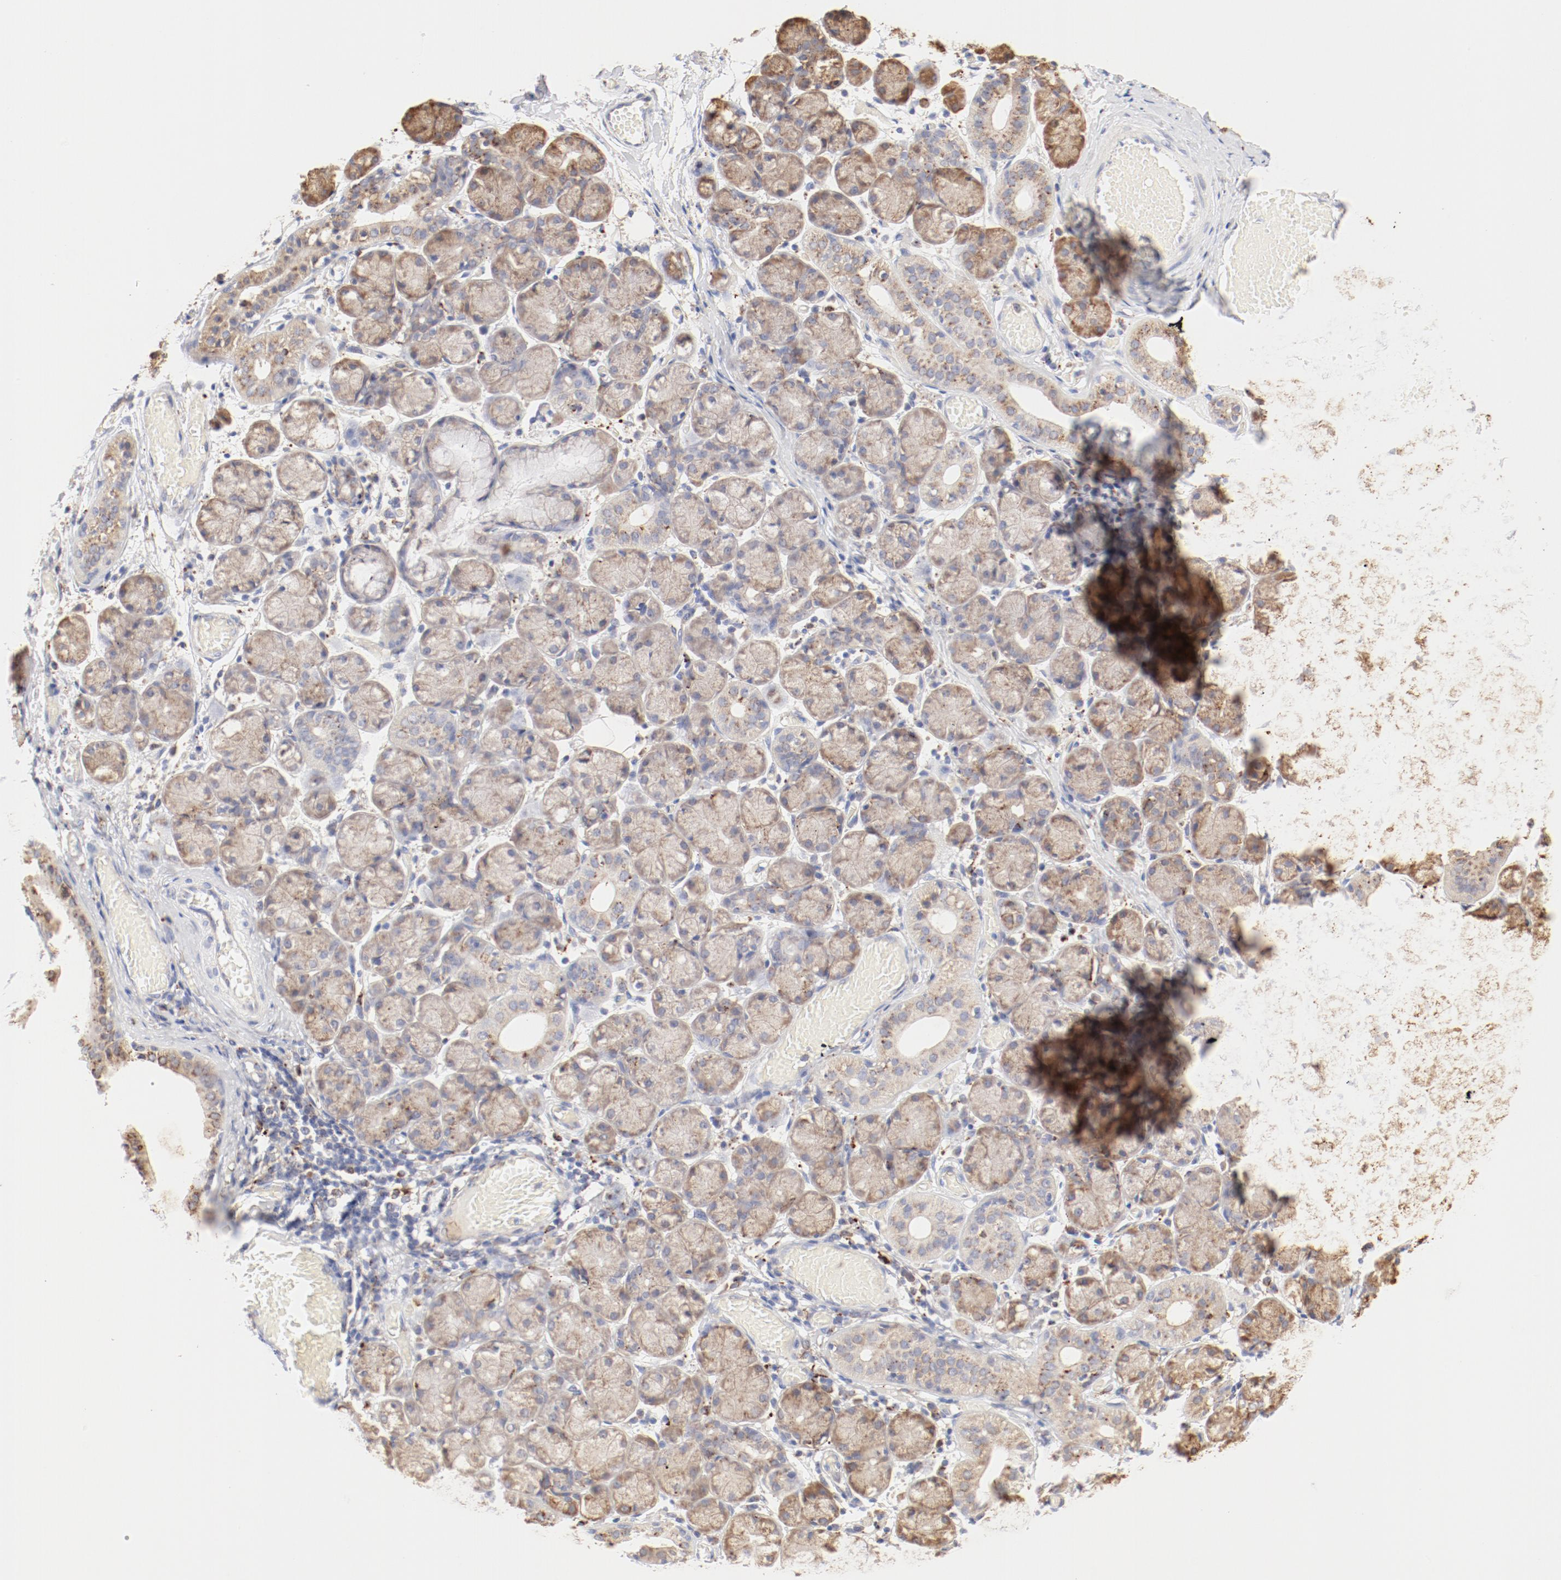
{"staining": {"intensity": "moderate", "quantity": ">75%", "location": "cytoplasmic/membranous"}, "tissue": "salivary gland", "cell_type": "Glandular cells", "image_type": "normal", "snomed": [{"axis": "morphology", "description": "Normal tissue, NOS"}, {"axis": "topography", "description": "Salivary gland"}], "caption": "High-power microscopy captured an immunohistochemistry image of normal salivary gland, revealing moderate cytoplasmic/membranous expression in approximately >75% of glandular cells.", "gene": "CTSH", "patient": {"sex": "female", "age": 24}}